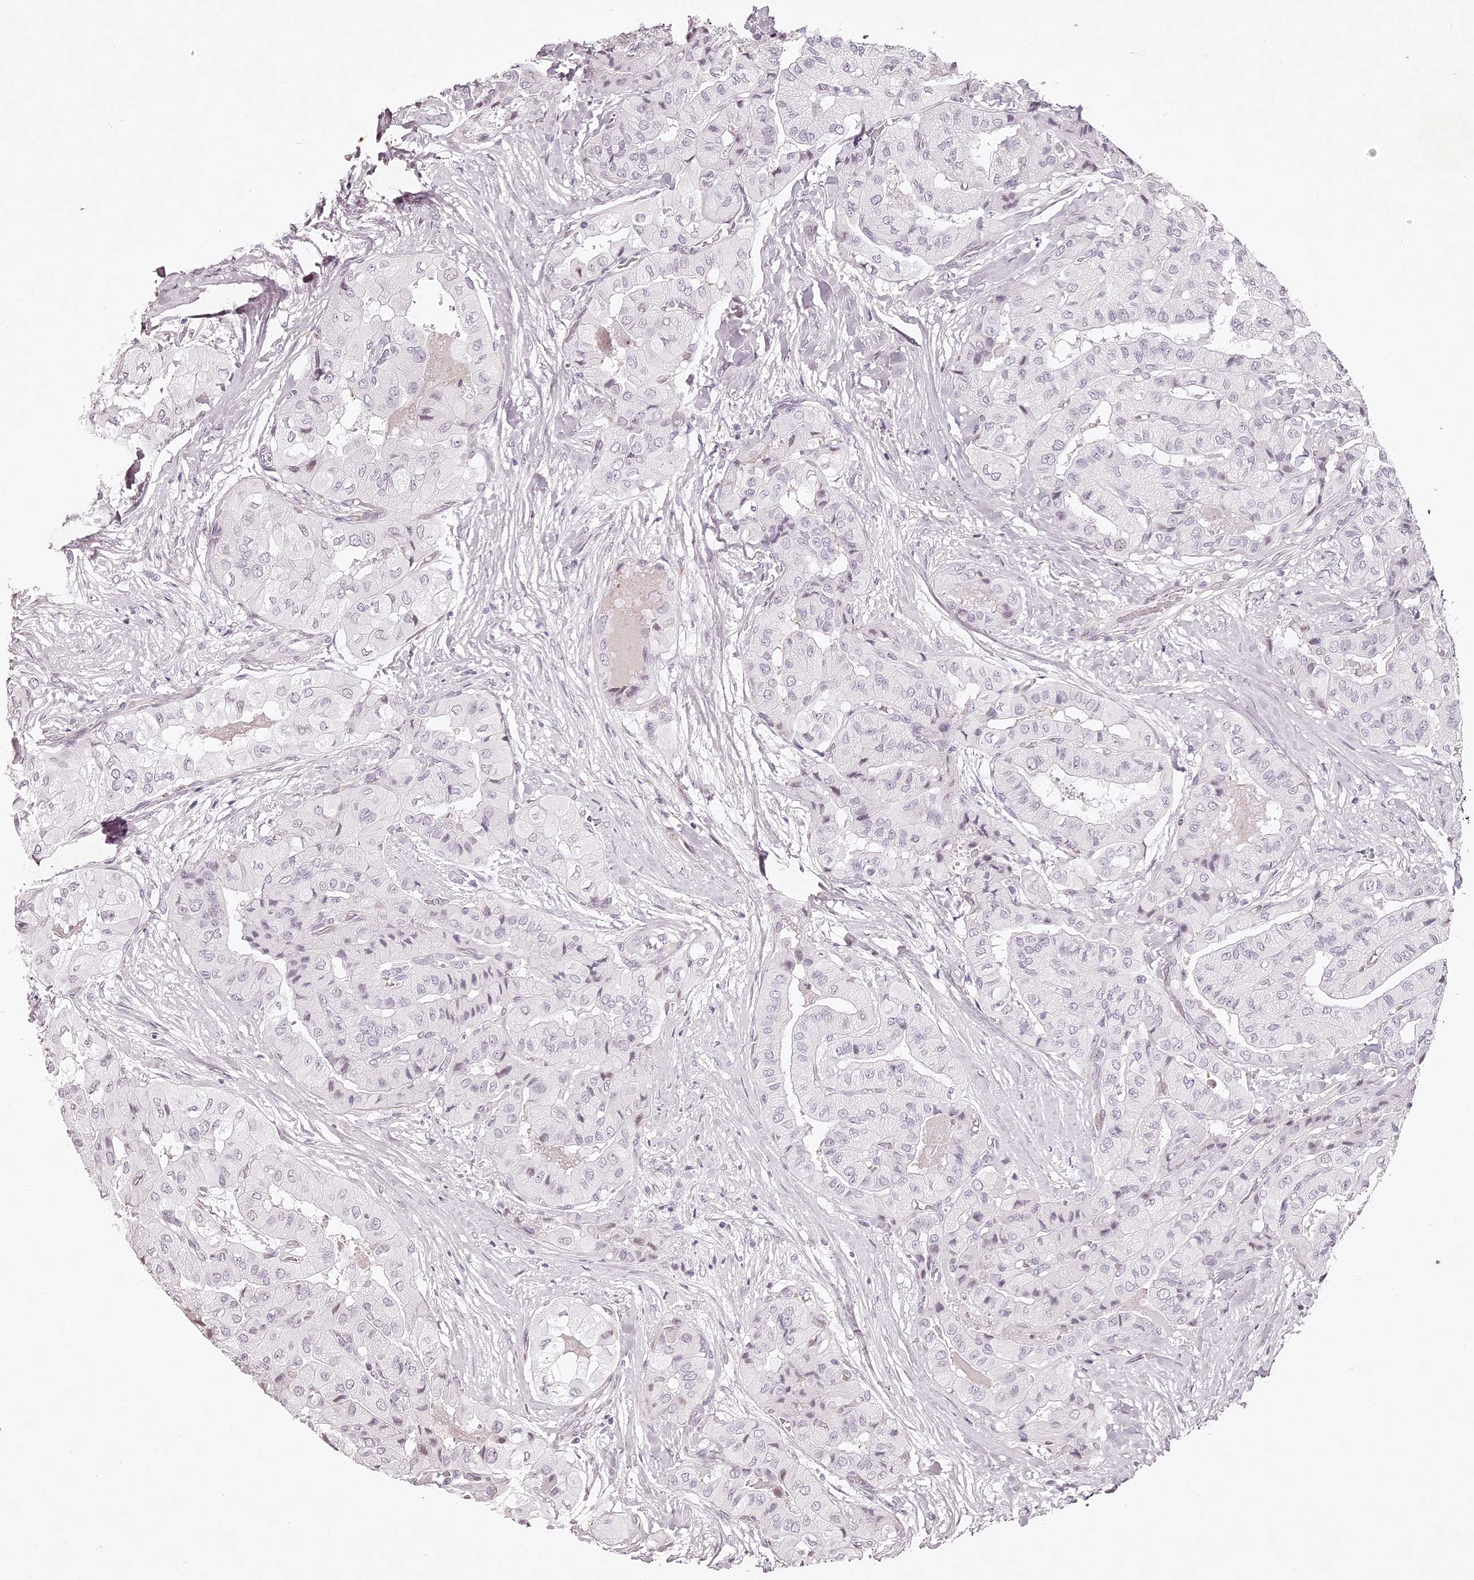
{"staining": {"intensity": "negative", "quantity": "none", "location": "none"}, "tissue": "thyroid cancer", "cell_type": "Tumor cells", "image_type": "cancer", "snomed": [{"axis": "morphology", "description": "Papillary adenocarcinoma, NOS"}, {"axis": "topography", "description": "Thyroid gland"}], "caption": "High magnification brightfield microscopy of thyroid cancer (papillary adenocarcinoma) stained with DAB (3,3'-diaminobenzidine) (brown) and counterstained with hematoxylin (blue): tumor cells show no significant expression.", "gene": "ELAPOR1", "patient": {"sex": "female", "age": 59}}